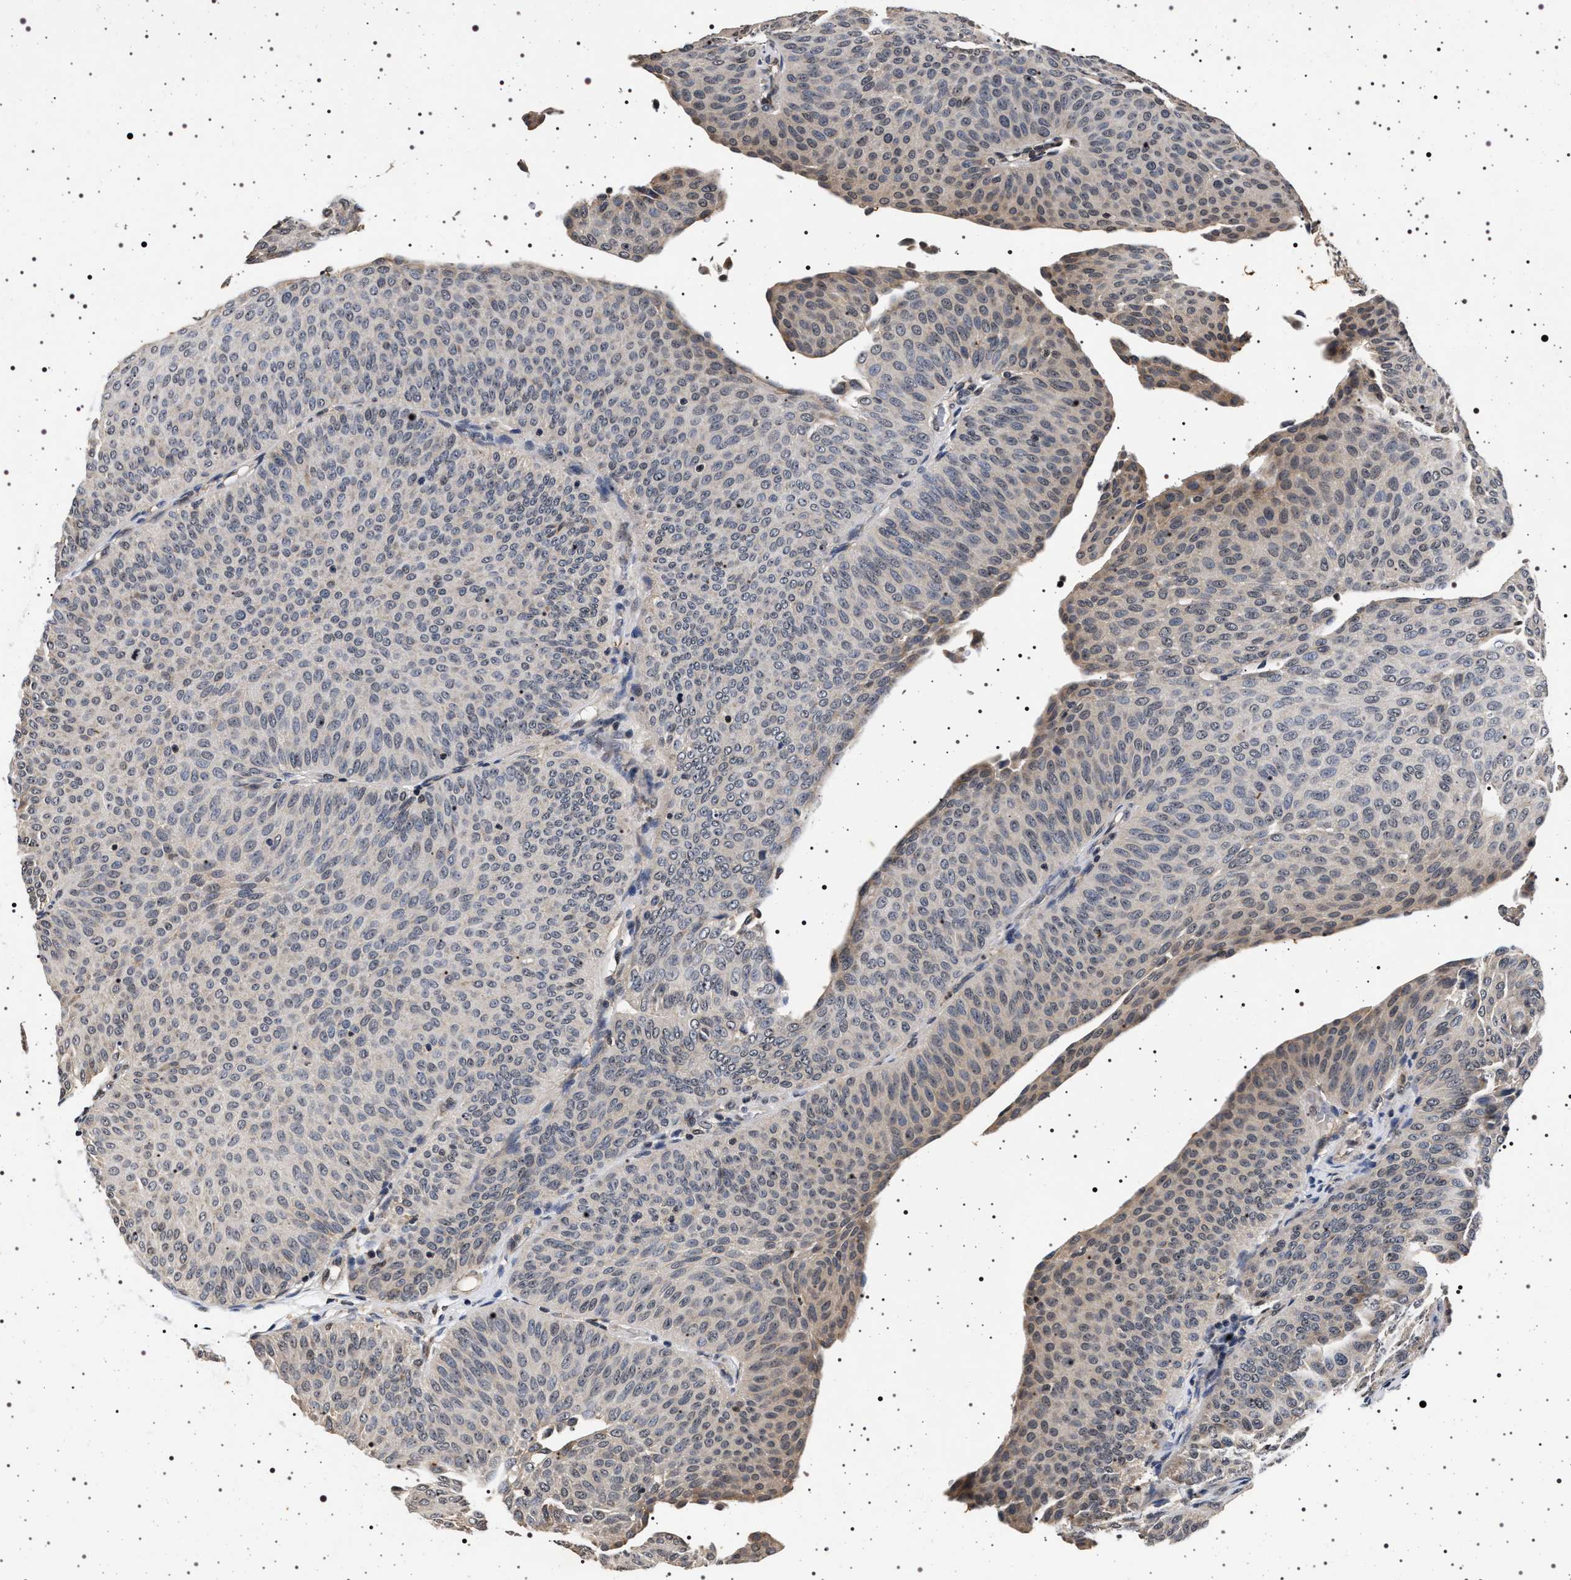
{"staining": {"intensity": "weak", "quantity": "<25%", "location": "cytoplasmic/membranous"}, "tissue": "urothelial cancer", "cell_type": "Tumor cells", "image_type": "cancer", "snomed": [{"axis": "morphology", "description": "Urothelial carcinoma, Low grade"}, {"axis": "topography", "description": "Urinary bladder"}], "caption": "A micrograph of human low-grade urothelial carcinoma is negative for staining in tumor cells. (Stains: DAB (3,3'-diaminobenzidine) IHC with hematoxylin counter stain, Microscopy: brightfield microscopy at high magnification).", "gene": "CDKN1B", "patient": {"sex": "female", "age": 60}}